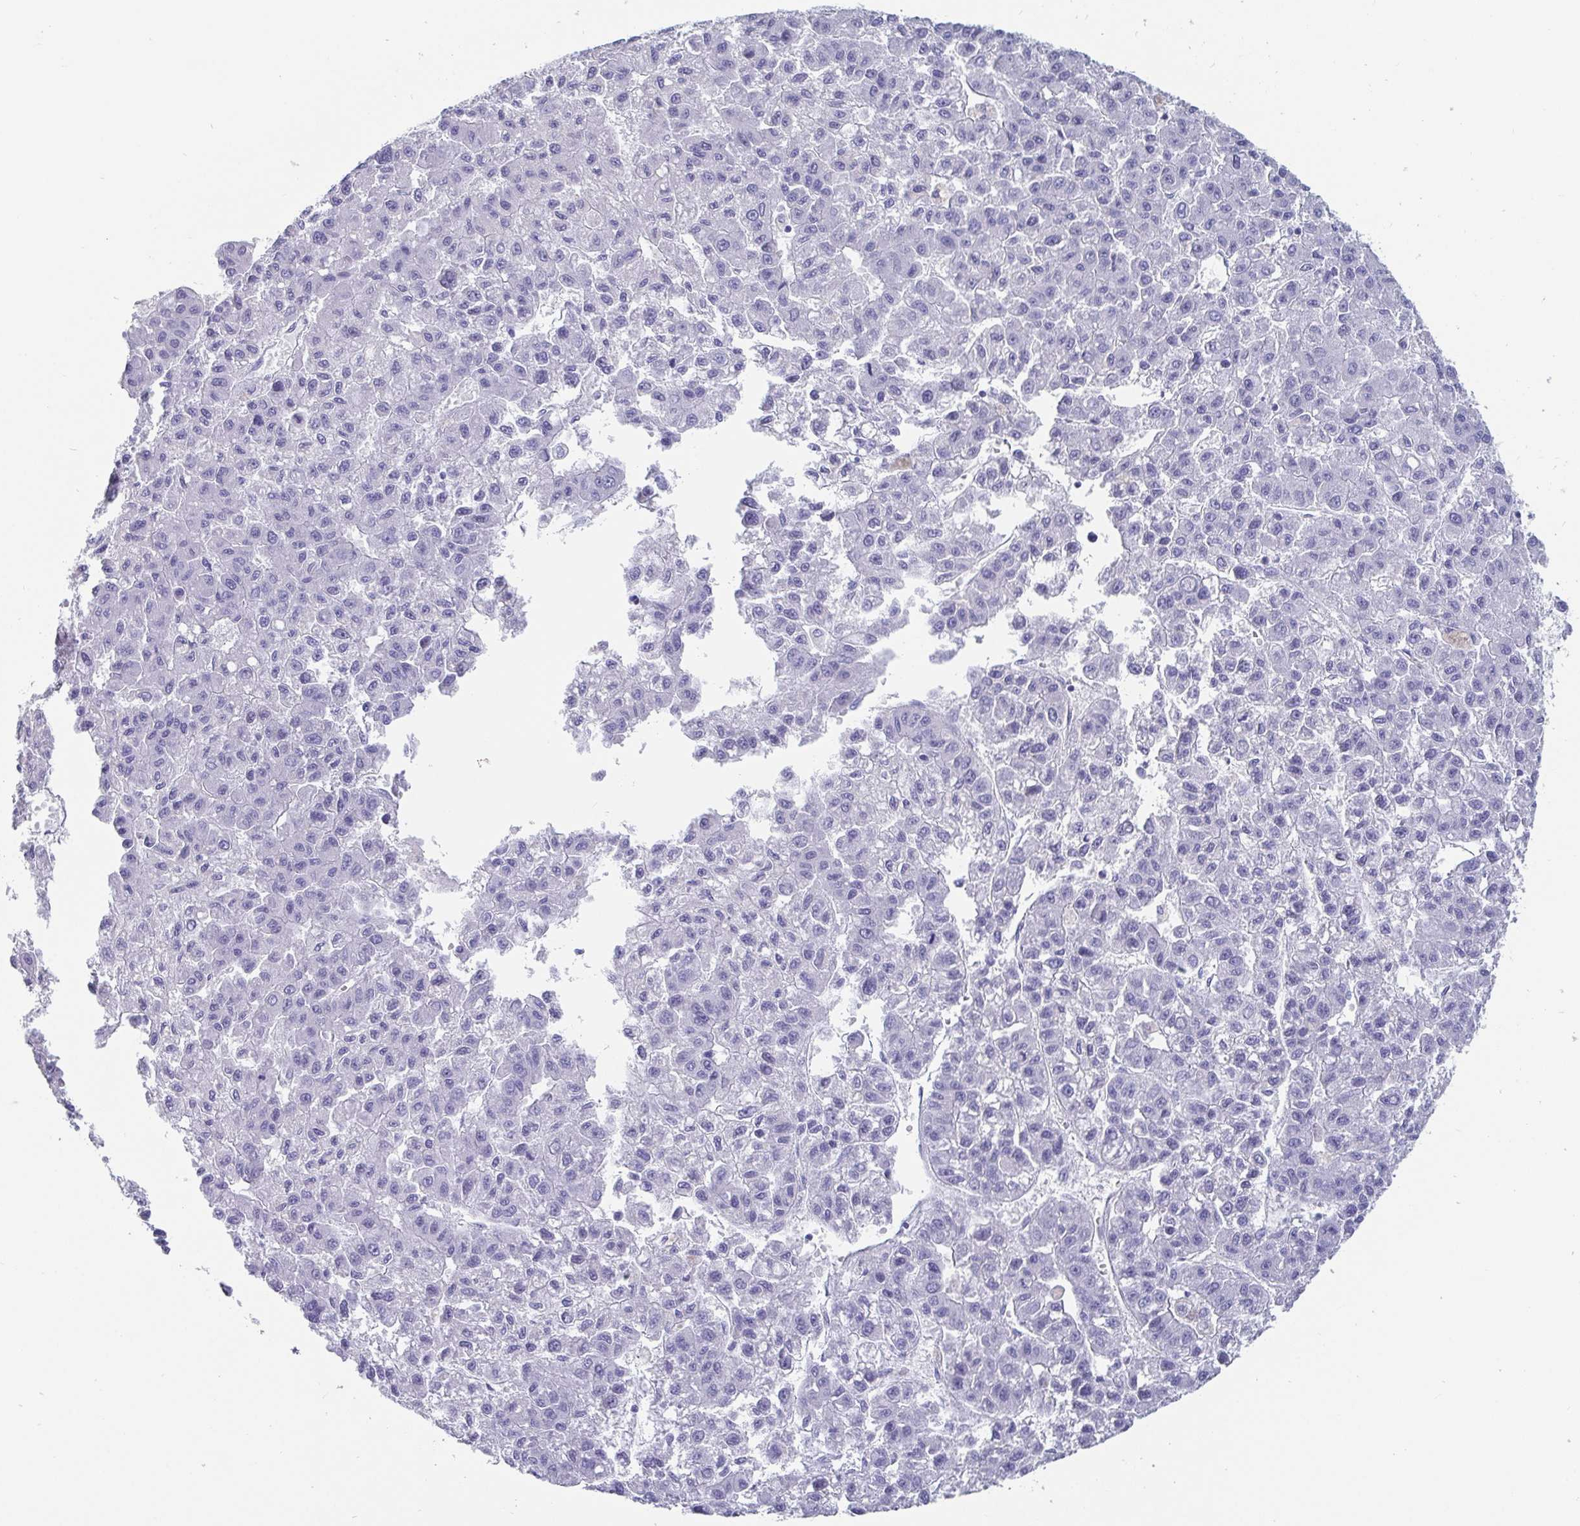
{"staining": {"intensity": "negative", "quantity": "none", "location": "none"}, "tissue": "liver cancer", "cell_type": "Tumor cells", "image_type": "cancer", "snomed": [{"axis": "morphology", "description": "Carcinoma, Hepatocellular, NOS"}, {"axis": "topography", "description": "Liver"}], "caption": "High magnification brightfield microscopy of hepatocellular carcinoma (liver) stained with DAB (3,3'-diaminobenzidine) (brown) and counterstained with hematoxylin (blue): tumor cells show no significant staining.", "gene": "SCGN", "patient": {"sex": "male", "age": 70}}